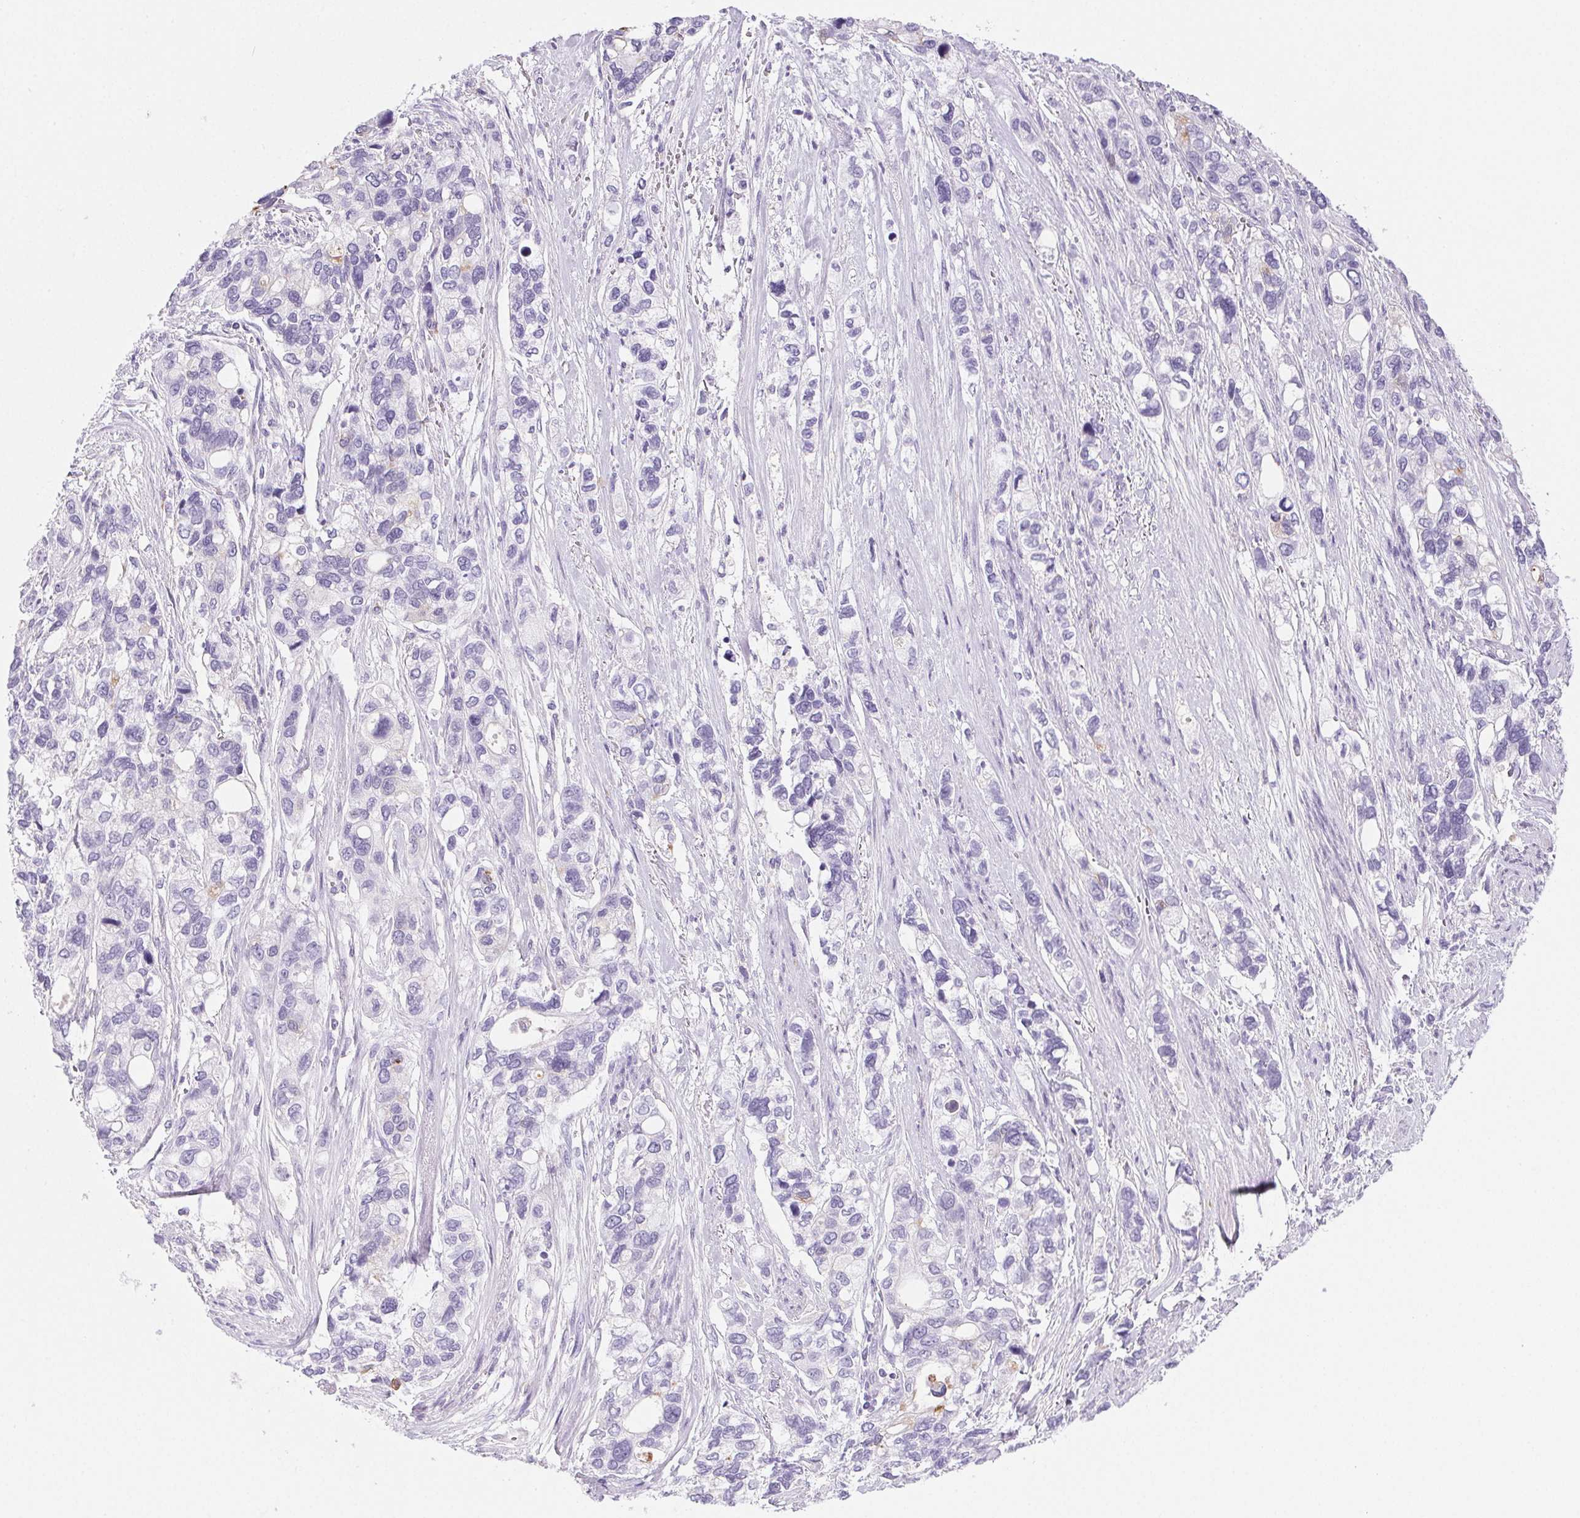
{"staining": {"intensity": "negative", "quantity": "none", "location": "none"}, "tissue": "stomach cancer", "cell_type": "Tumor cells", "image_type": "cancer", "snomed": [{"axis": "morphology", "description": "Adenocarcinoma, NOS"}, {"axis": "topography", "description": "Stomach, upper"}], "caption": "Tumor cells show no significant expression in stomach cancer (adenocarcinoma).", "gene": "PRSS3", "patient": {"sex": "female", "age": 81}}